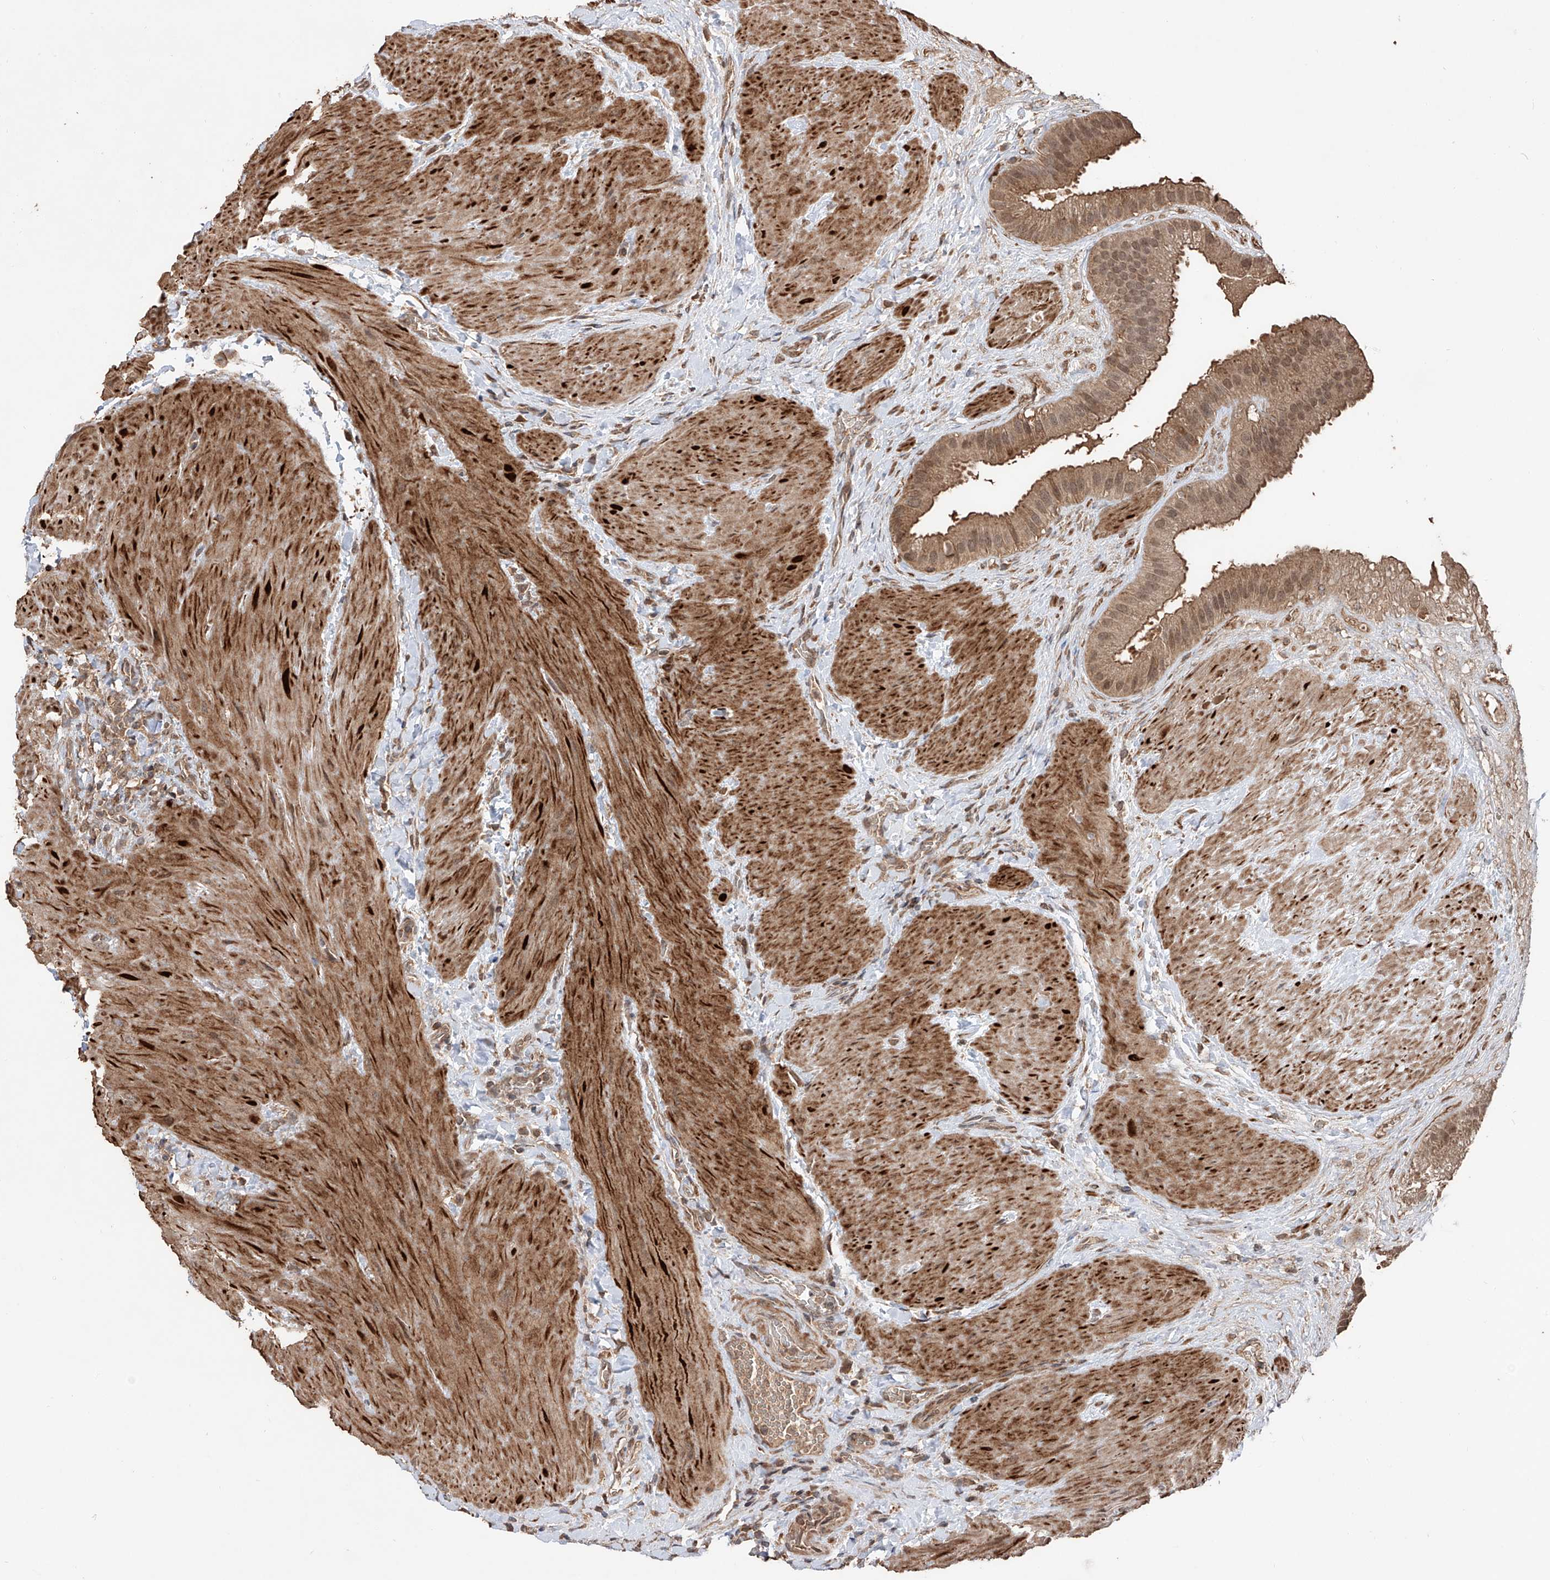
{"staining": {"intensity": "moderate", "quantity": ">75%", "location": "cytoplasmic/membranous,nuclear"}, "tissue": "gallbladder", "cell_type": "Glandular cells", "image_type": "normal", "snomed": [{"axis": "morphology", "description": "Normal tissue, NOS"}, {"axis": "topography", "description": "Gallbladder"}], "caption": "The image shows immunohistochemical staining of benign gallbladder. There is moderate cytoplasmic/membranous,nuclear expression is identified in approximately >75% of glandular cells.", "gene": "FAM135A", "patient": {"sex": "male", "age": 55}}